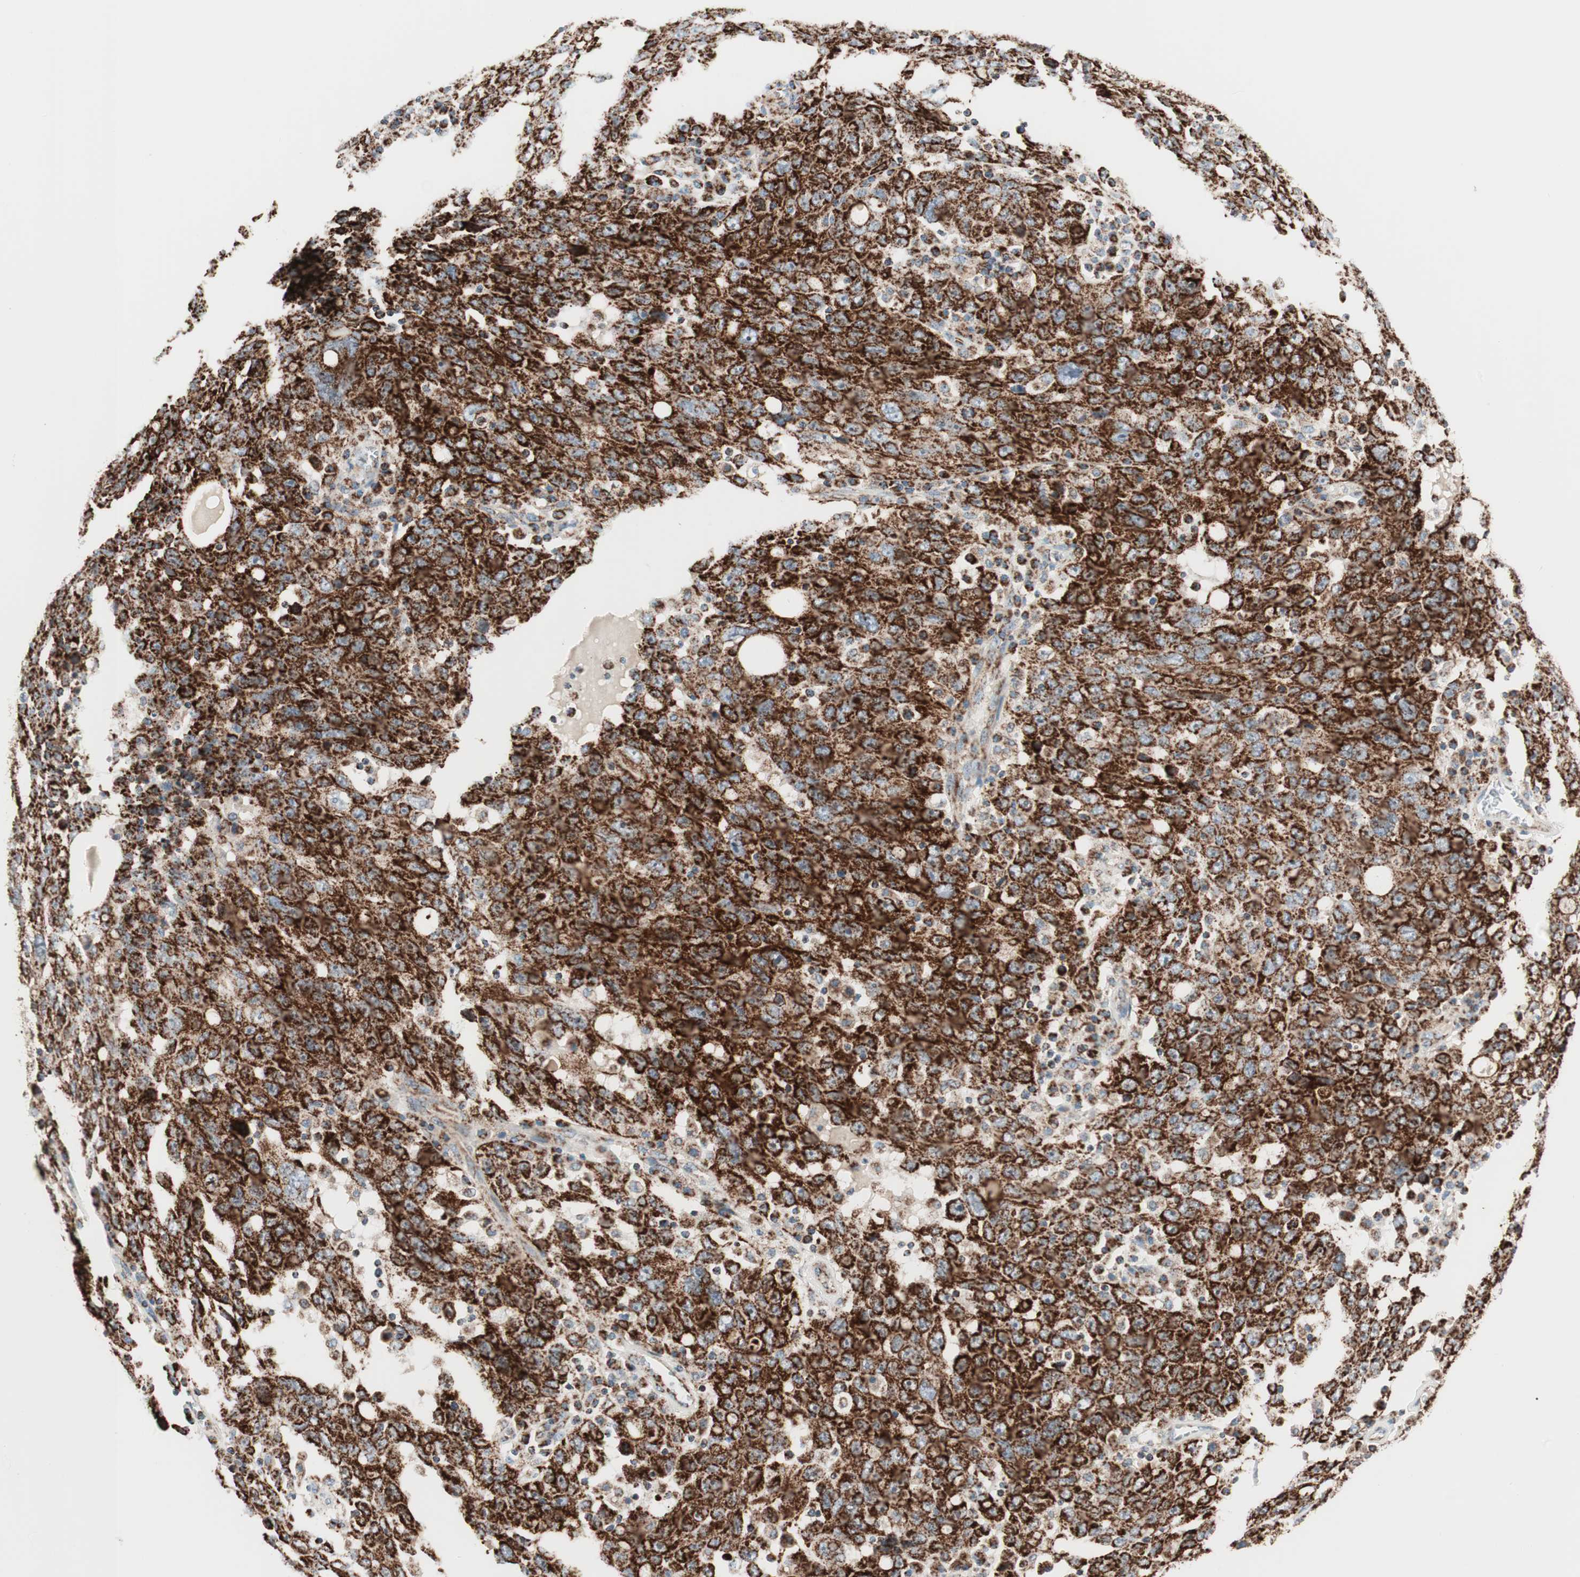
{"staining": {"intensity": "strong", "quantity": ">75%", "location": "cytoplasmic/membranous"}, "tissue": "ovarian cancer", "cell_type": "Tumor cells", "image_type": "cancer", "snomed": [{"axis": "morphology", "description": "Carcinoma, endometroid"}, {"axis": "topography", "description": "Ovary"}], "caption": "A high-resolution image shows immunohistochemistry (IHC) staining of ovarian cancer, which demonstrates strong cytoplasmic/membranous staining in about >75% of tumor cells.", "gene": "TOMM20", "patient": {"sex": "female", "age": 62}}